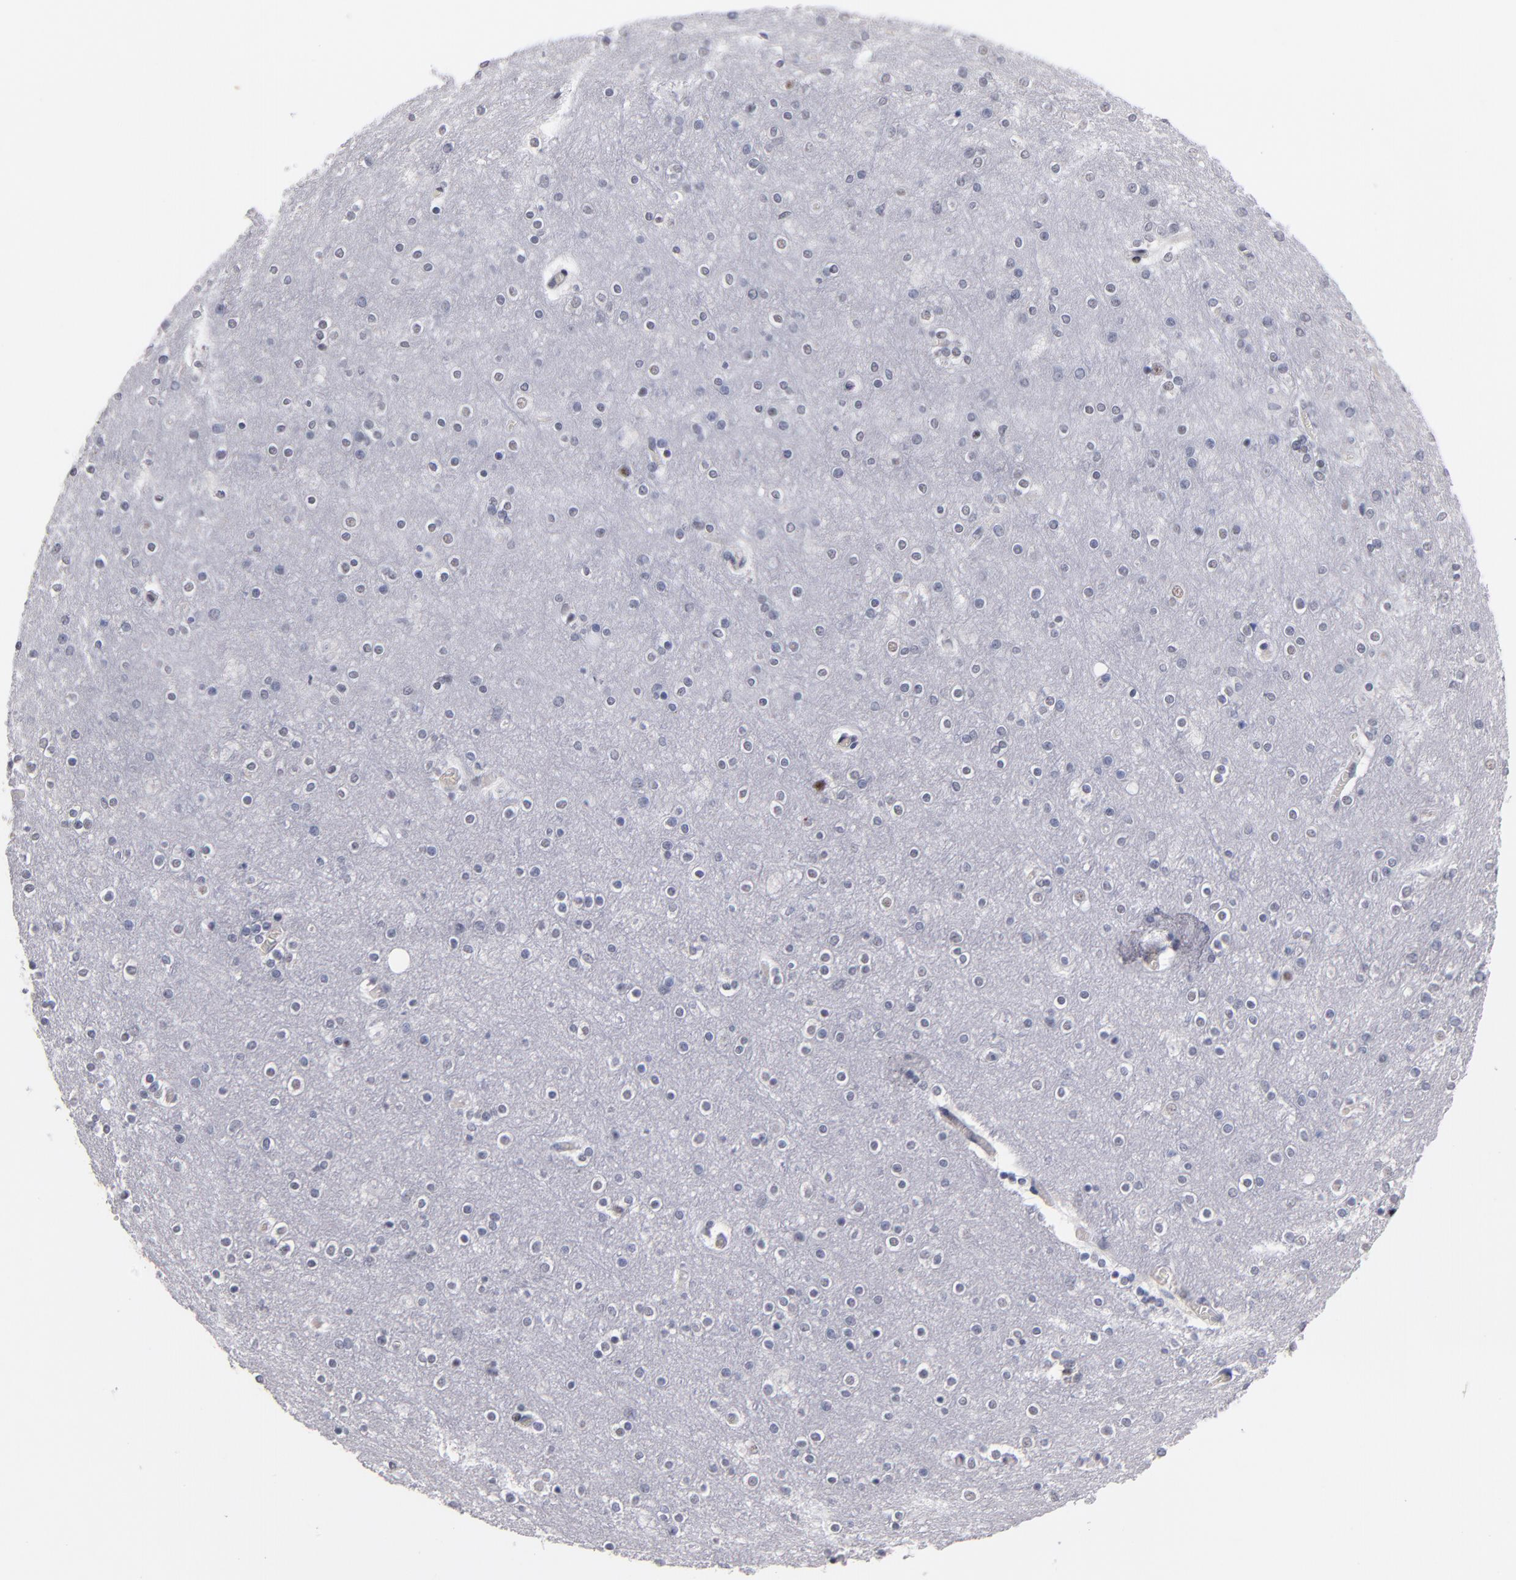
{"staining": {"intensity": "negative", "quantity": "none", "location": "none"}, "tissue": "cerebral cortex", "cell_type": "Endothelial cells", "image_type": "normal", "snomed": [{"axis": "morphology", "description": "Normal tissue, NOS"}, {"axis": "topography", "description": "Cerebral cortex"}], "caption": "Immunohistochemical staining of benign human cerebral cortex exhibits no significant positivity in endothelial cells. The staining was performed using DAB (3,3'-diaminobenzidine) to visualize the protein expression in brown, while the nuclei were stained in blue with hematoxylin (Magnification: 20x).", "gene": "RAF1", "patient": {"sex": "female", "age": 54}}